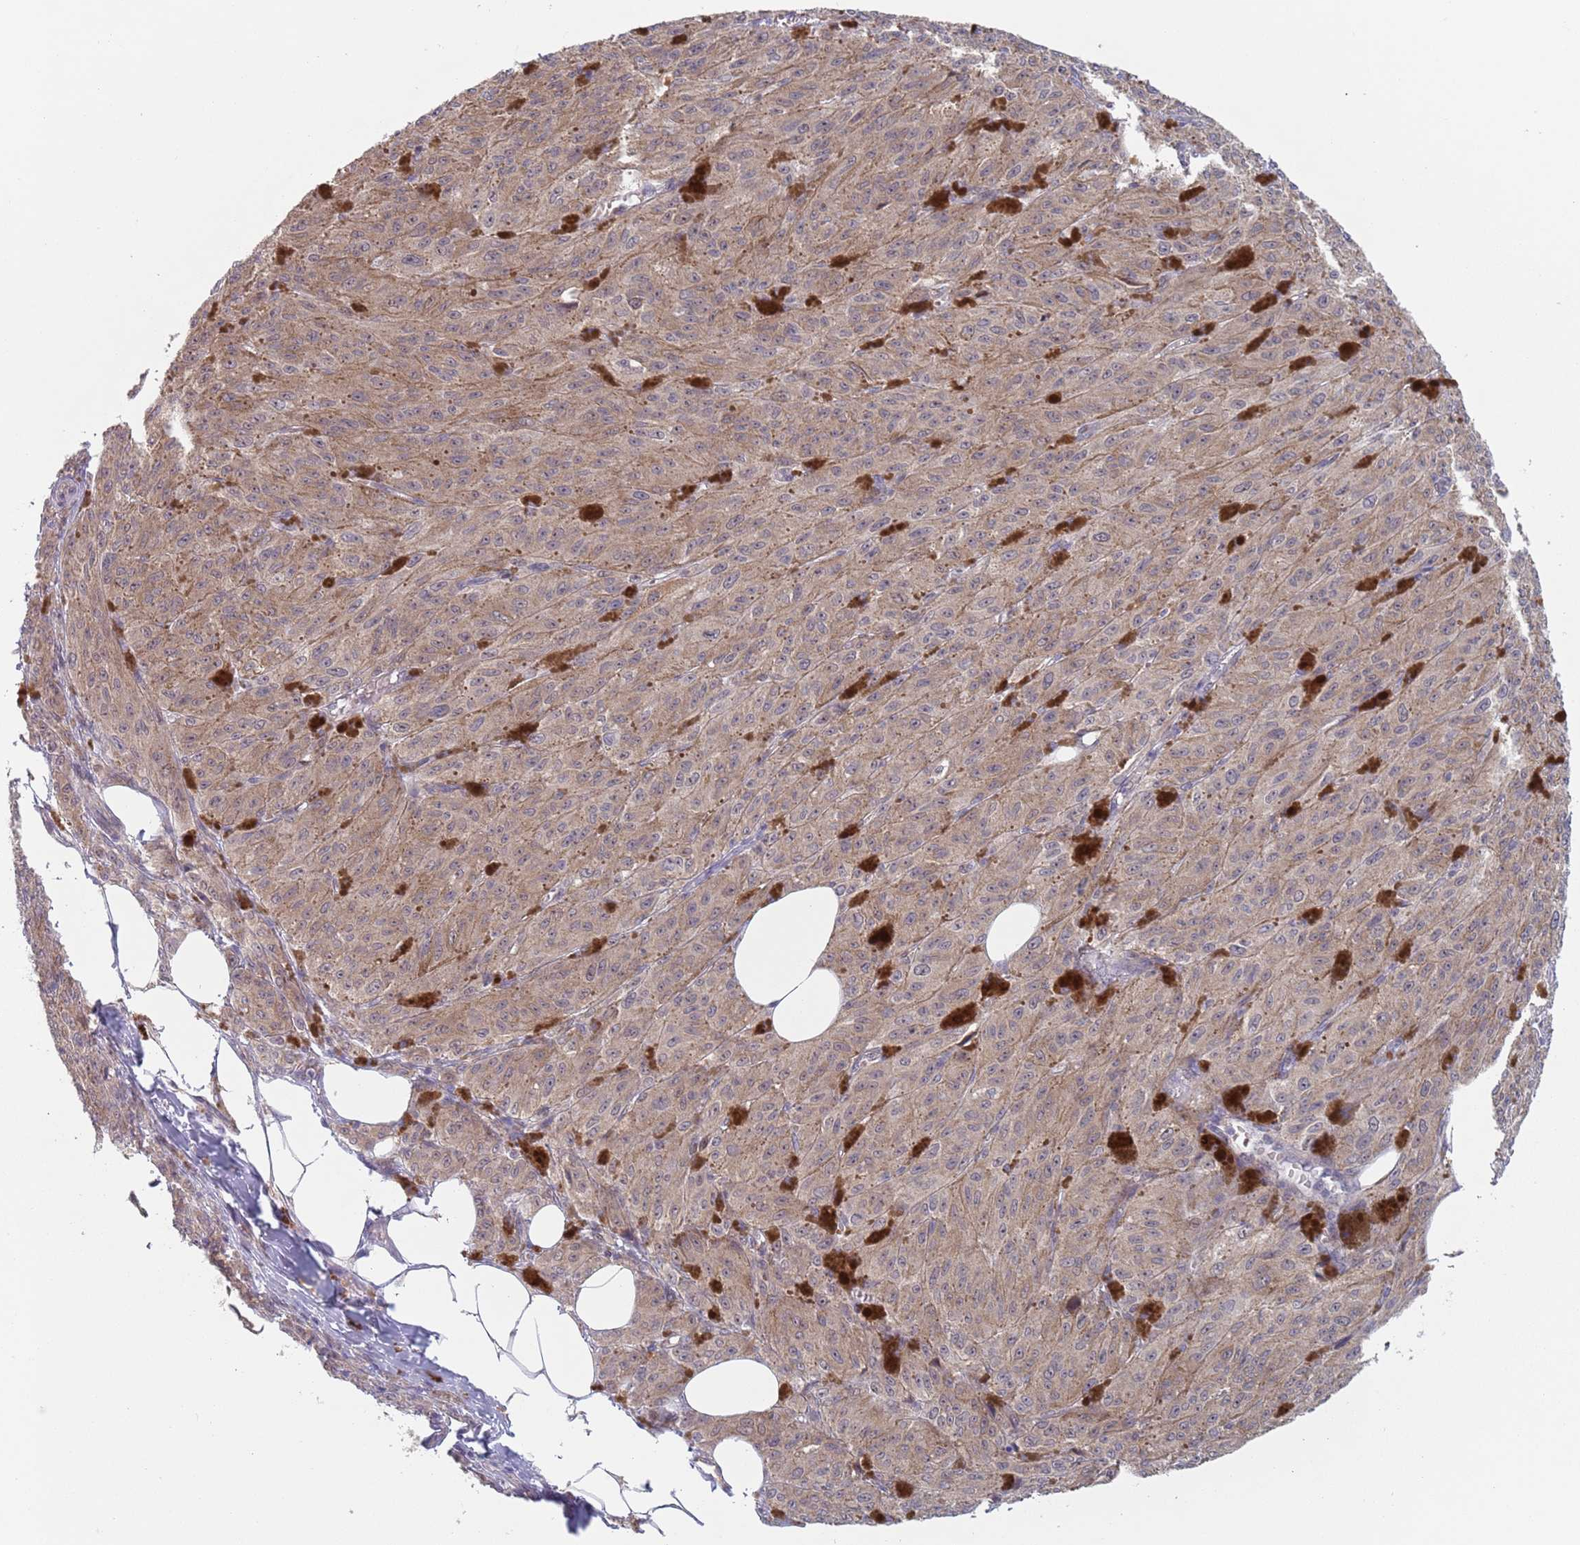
{"staining": {"intensity": "weak", "quantity": ">75%", "location": "cytoplasmic/membranous"}, "tissue": "melanoma", "cell_type": "Tumor cells", "image_type": "cancer", "snomed": [{"axis": "morphology", "description": "Malignant melanoma, NOS"}, {"axis": "topography", "description": "Skin"}], "caption": "Weak cytoplasmic/membranous protein staining is seen in approximately >75% of tumor cells in malignant melanoma. (IHC, brightfield microscopy, high magnification).", "gene": "ZNF140", "patient": {"sex": "female", "age": 52}}